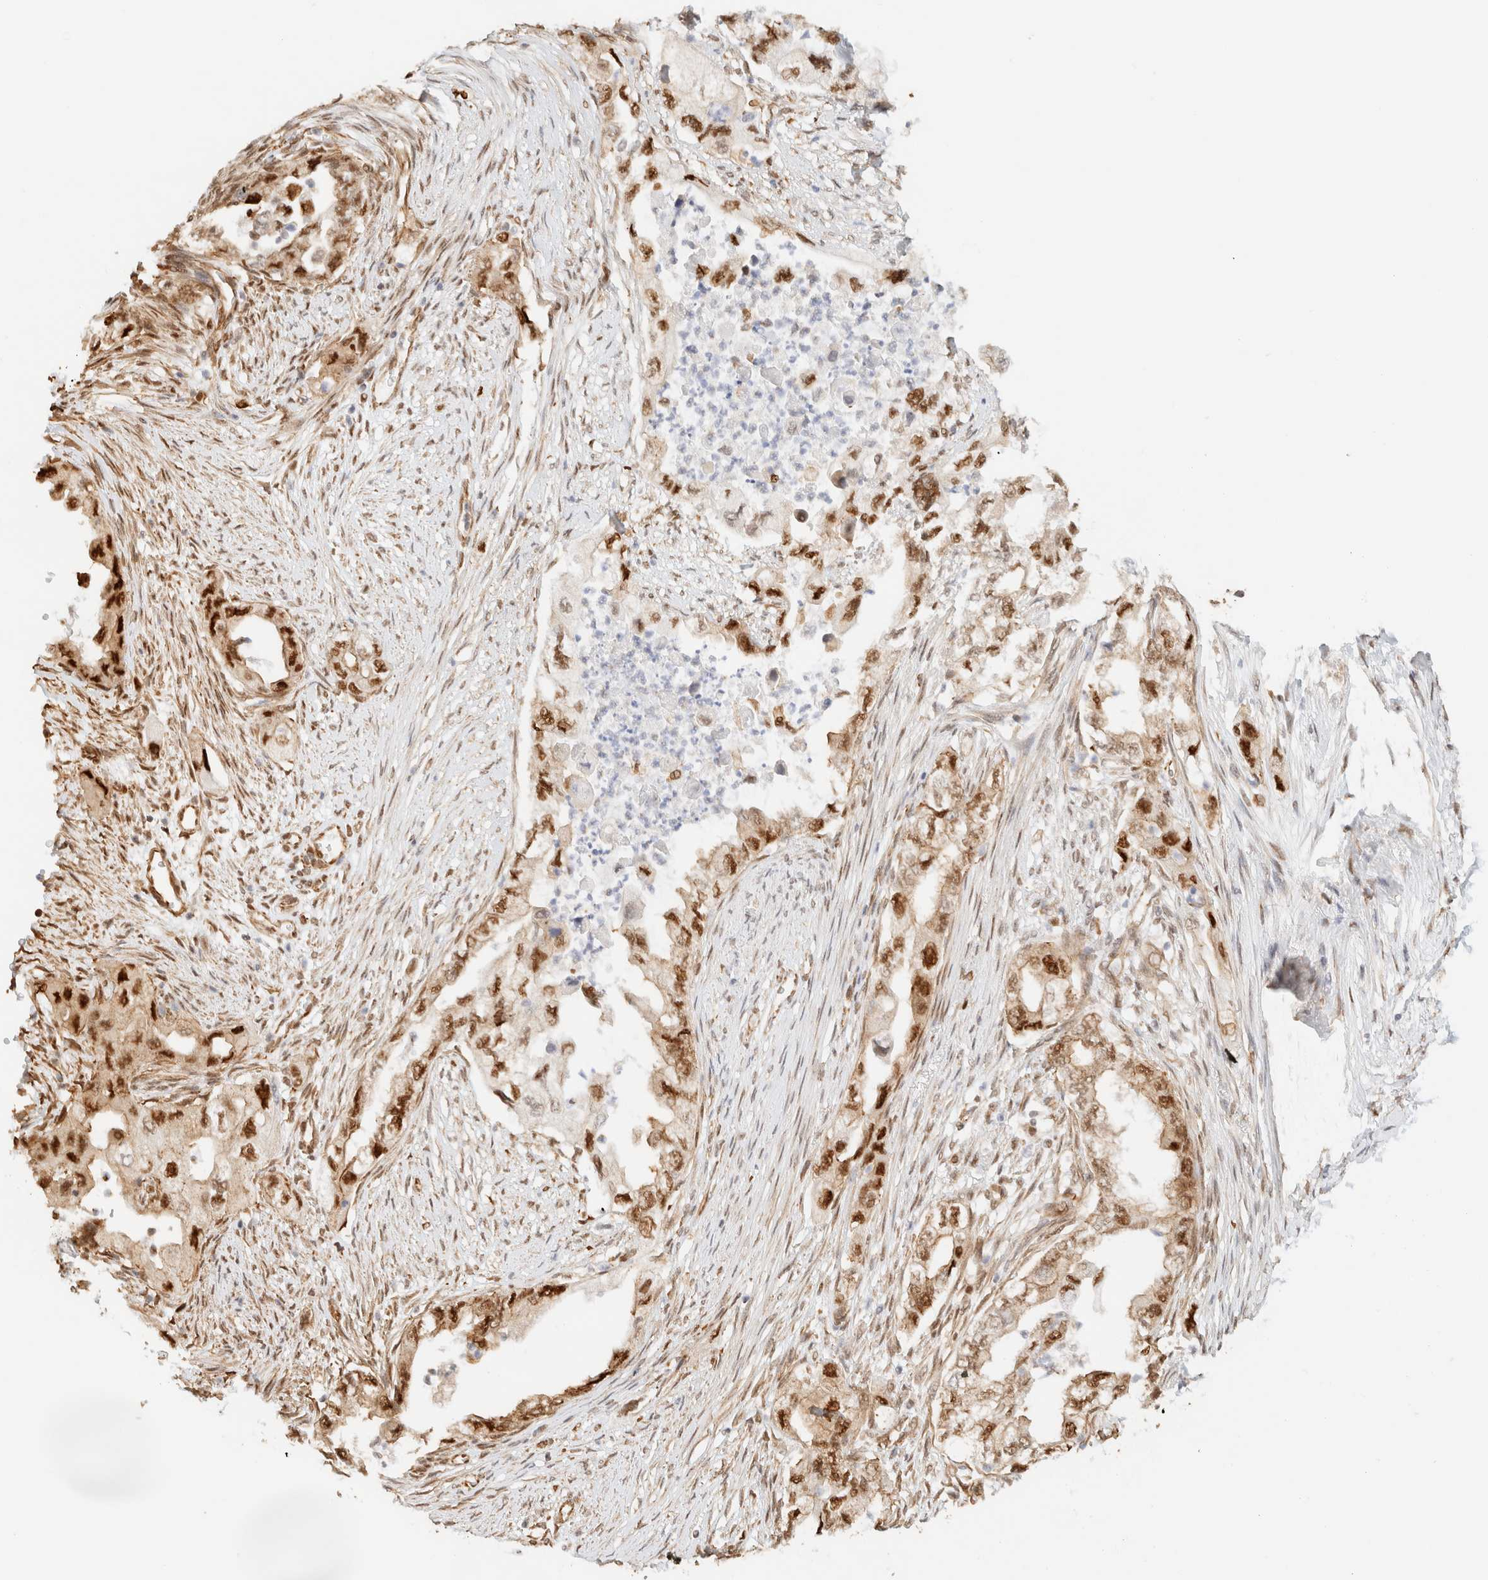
{"staining": {"intensity": "strong", "quantity": ">75%", "location": "nuclear"}, "tissue": "pancreatic cancer", "cell_type": "Tumor cells", "image_type": "cancer", "snomed": [{"axis": "morphology", "description": "Adenocarcinoma, NOS"}, {"axis": "topography", "description": "Pancreas"}], "caption": "Immunohistochemical staining of human adenocarcinoma (pancreatic) demonstrates strong nuclear protein staining in about >75% of tumor cells.", "gene": "ARID5A", "patient": {"sex": "female", "age": 73}}